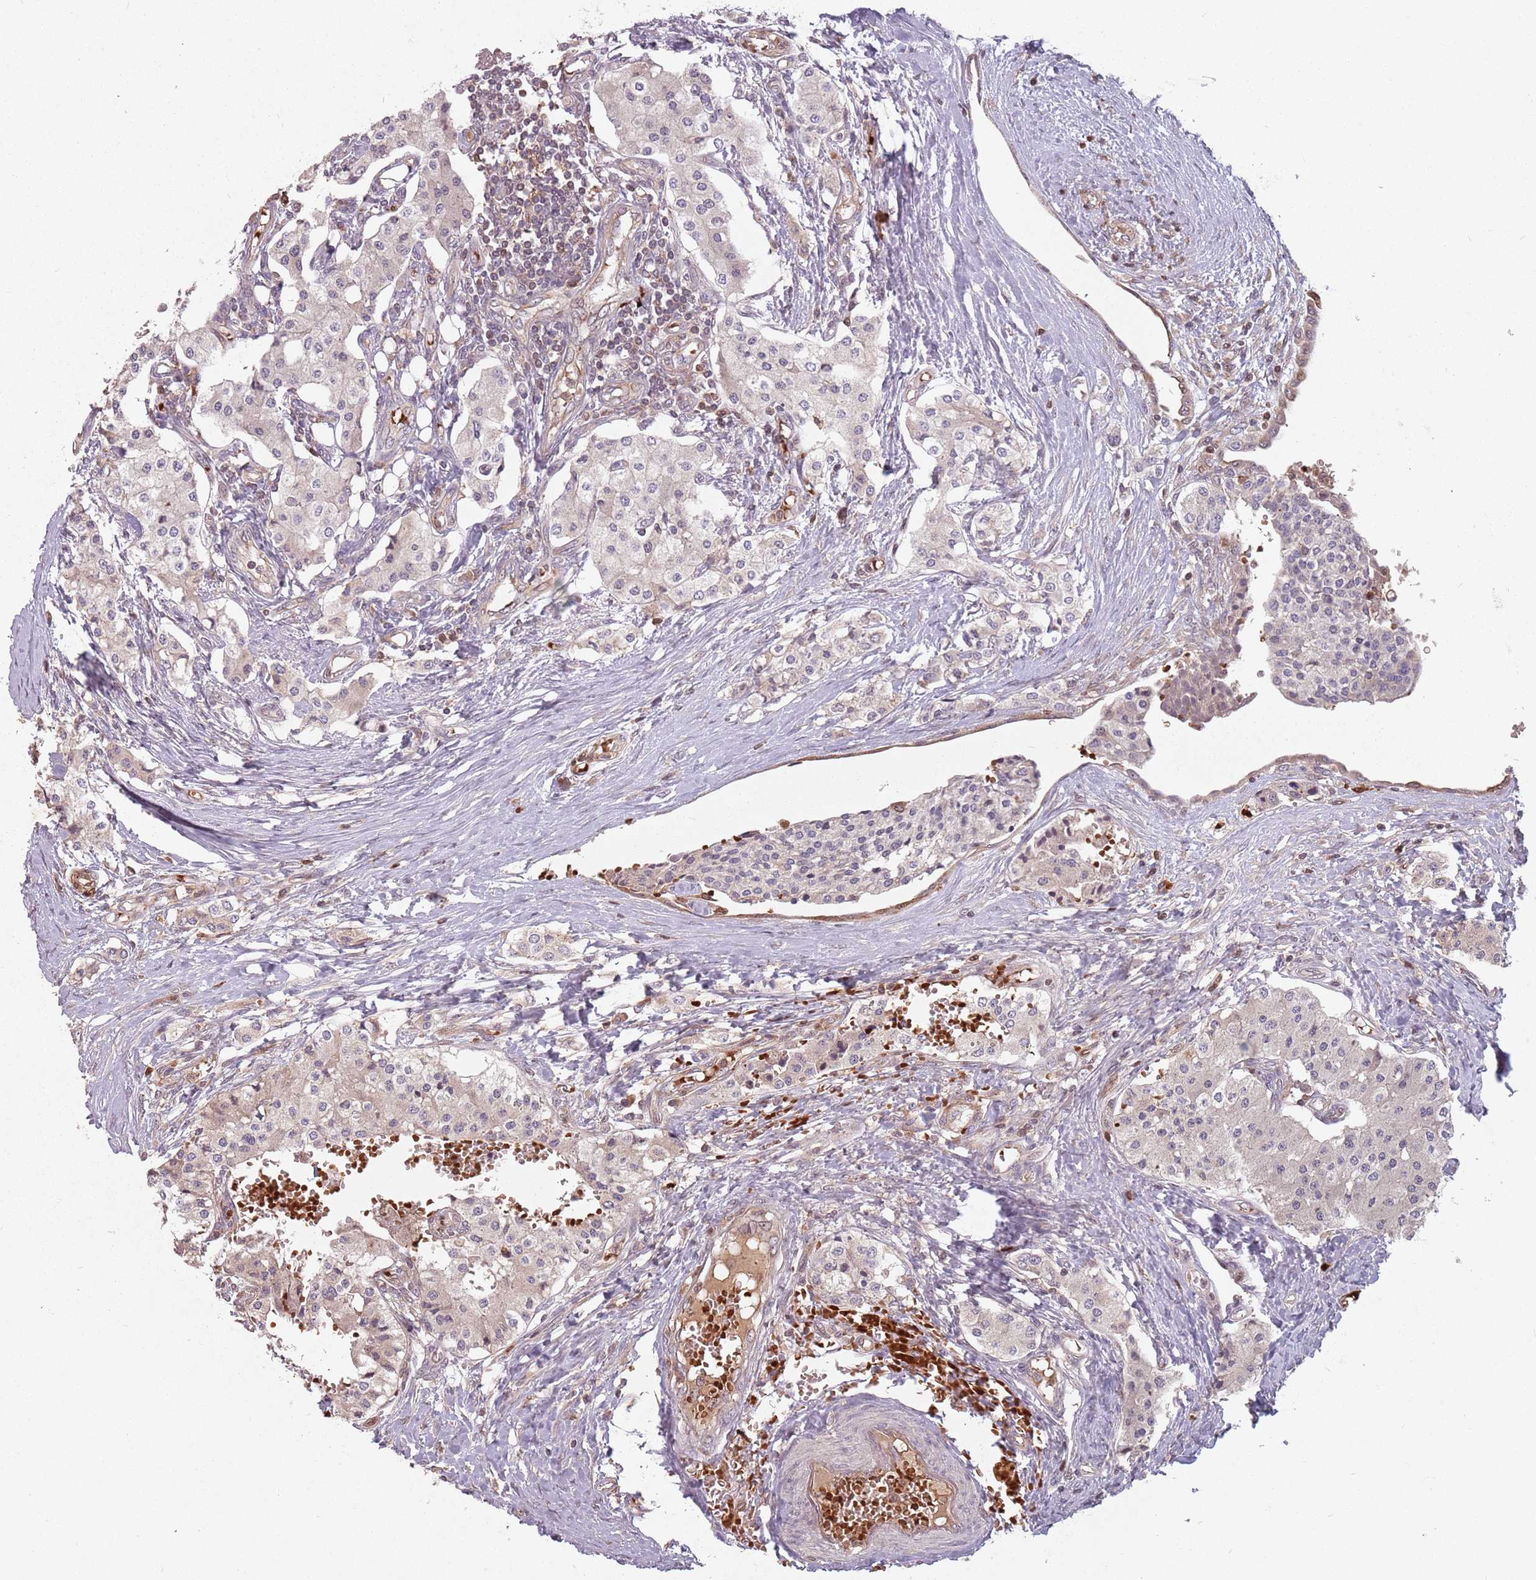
{"staining": {"intensity": "negative", "quantity": "none", "location": "none"}, "tissue": "carcinoid", "cell_type": "Tumor cells", "image_type": "cancer", "snomed": [{"axis": "morphology", "description": "Carcinoid, malignant, NOS"}, {"axis": "topography", "description": "Colon"}], "caption": "An immunohistochemistry photomicrograph of carcinoid (malignant) is shown. There is no staining in tumor cells of carcinoid (malignant).", "gene": "GPR180", "patient": {"sex": "female", "age": 52}}